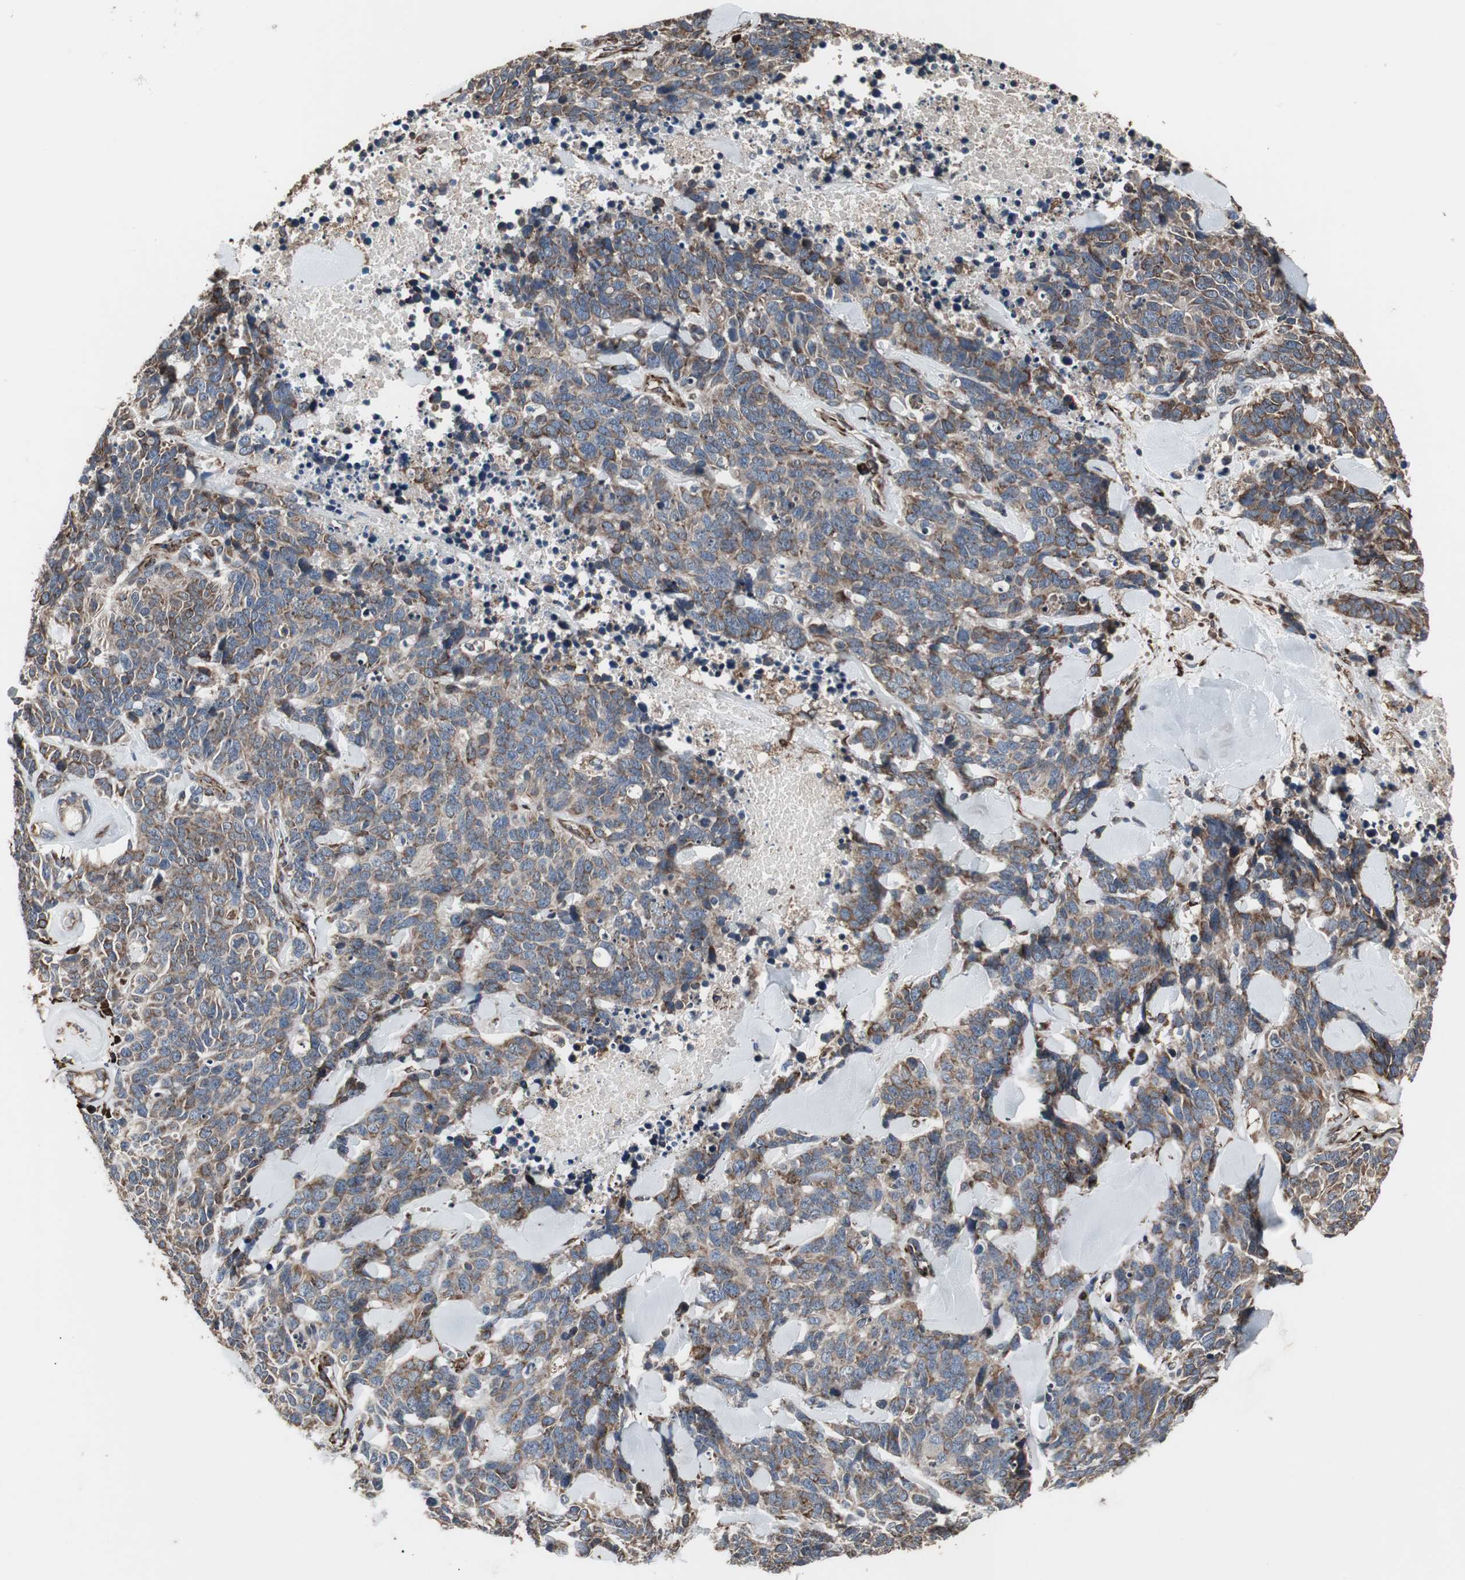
{"staining": {"intensity": "moderate", "quantity": ">75%", "location": "cytoplasmic/membranous"}, "tissue": "lung cancer", "cell_type": "Tumor cells", "image_type": "cancer", "snomed": [{"axis": "morphology", "description": "Neoplasm, malignant, NOS"}, {"axis": "topography", "description": "Lung"}], "caption": "Malignant neoplasm (lung) stained with a brown dye exhibits moderate cytoplasmic/membranous positive staining in approximately >75% of tumor cells.", "gene": "CALU", "patient": {"sex": "female", "age": 58}}